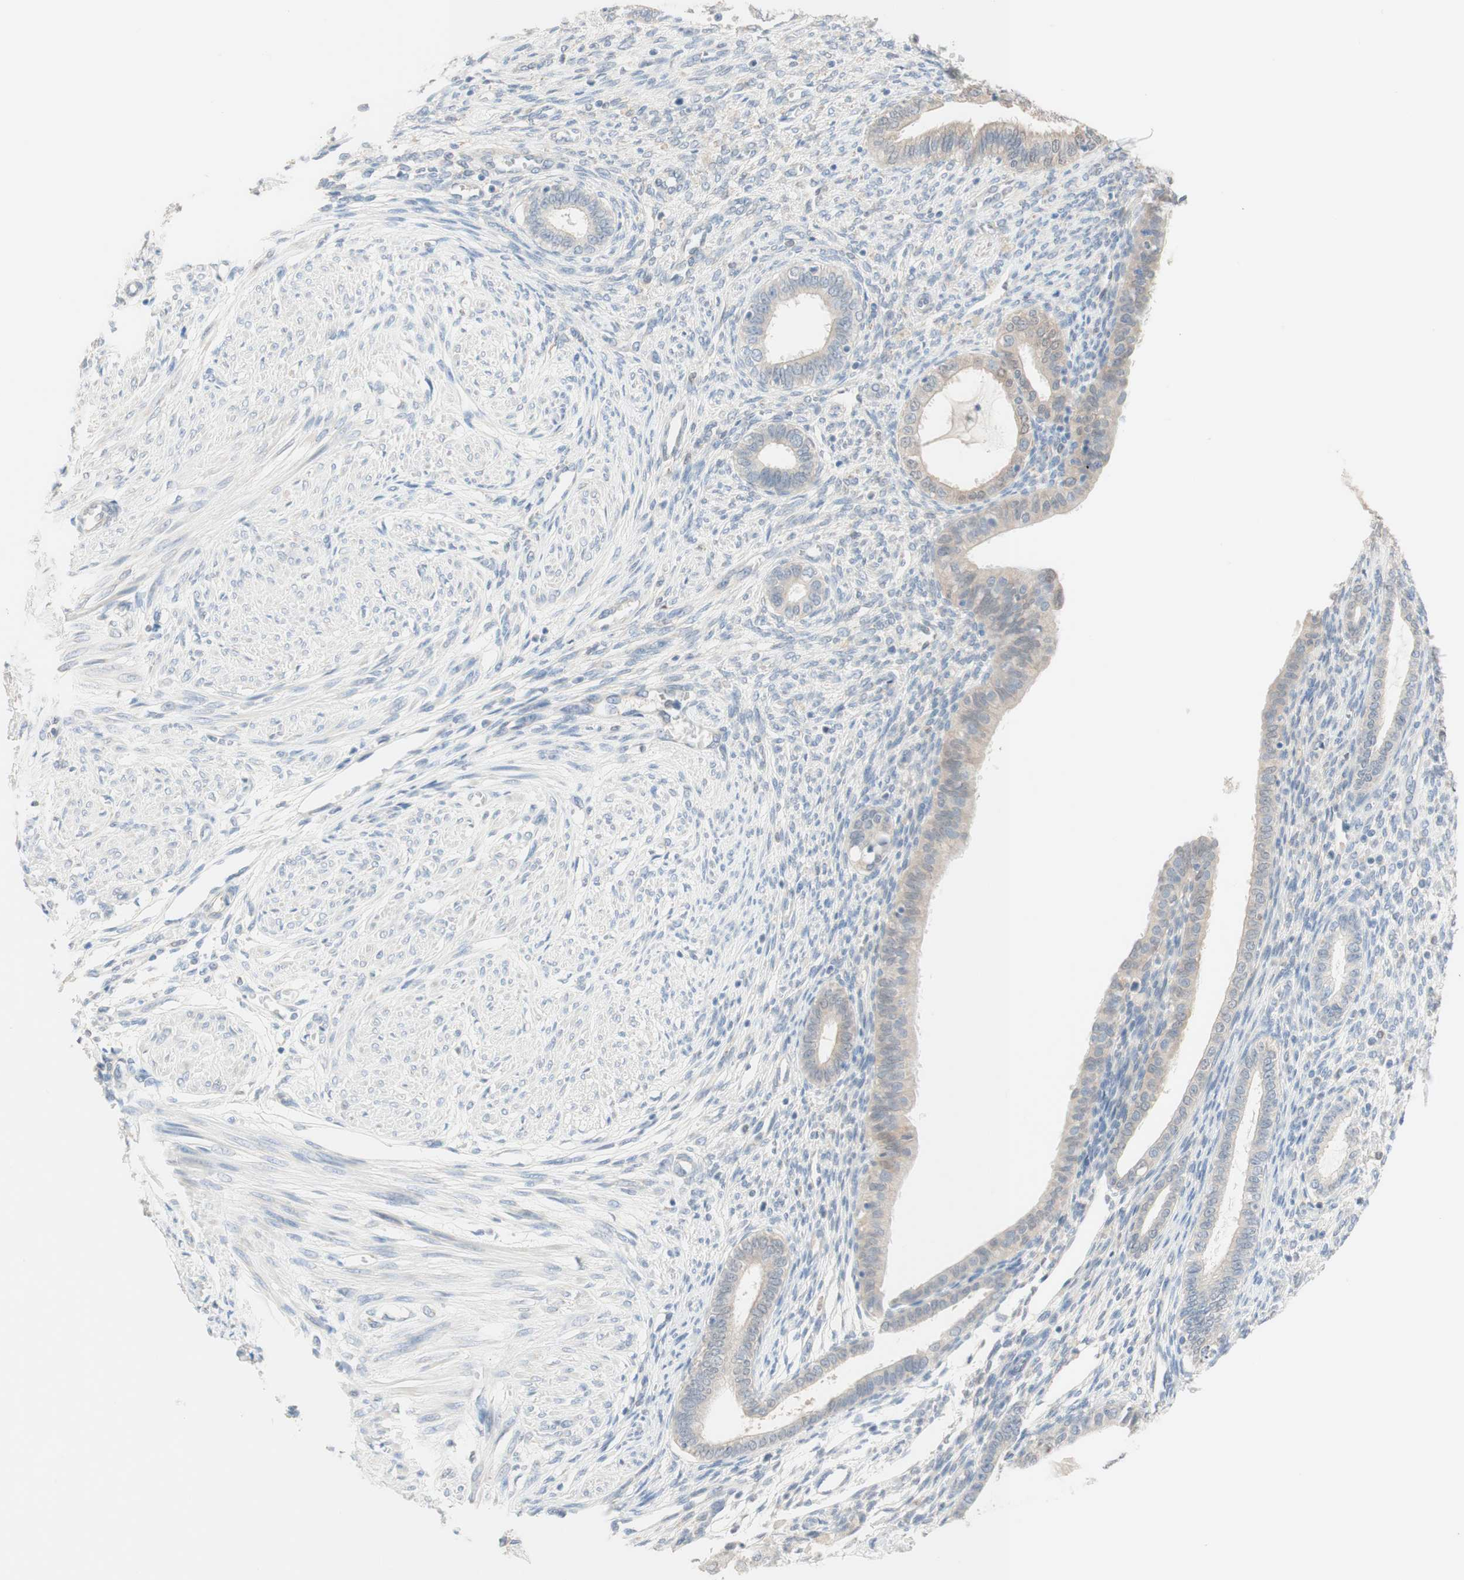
{"staining": {"intensity": "negative", "quantity": "none", "location": "none"}, "tissue": "endometrium", "cell_type": "Cells in endometrial stroma", "image_type": "normal", "snomed": [{"axis": "morphology", "description": "Normal tissue, NOS"}, {"axis": "topography", "description": "Endometrium"}], "caption": "Cells in endometrial stroma show no significant protein expression in benign endometrium. The staining was performed using DAB to visualize the protein expression in brown, while the nuclei were stained in blue with hematoxylin (Magnification: 20x).", "gene": "COMT", "patient": {"sex": "female", "age": 72}}